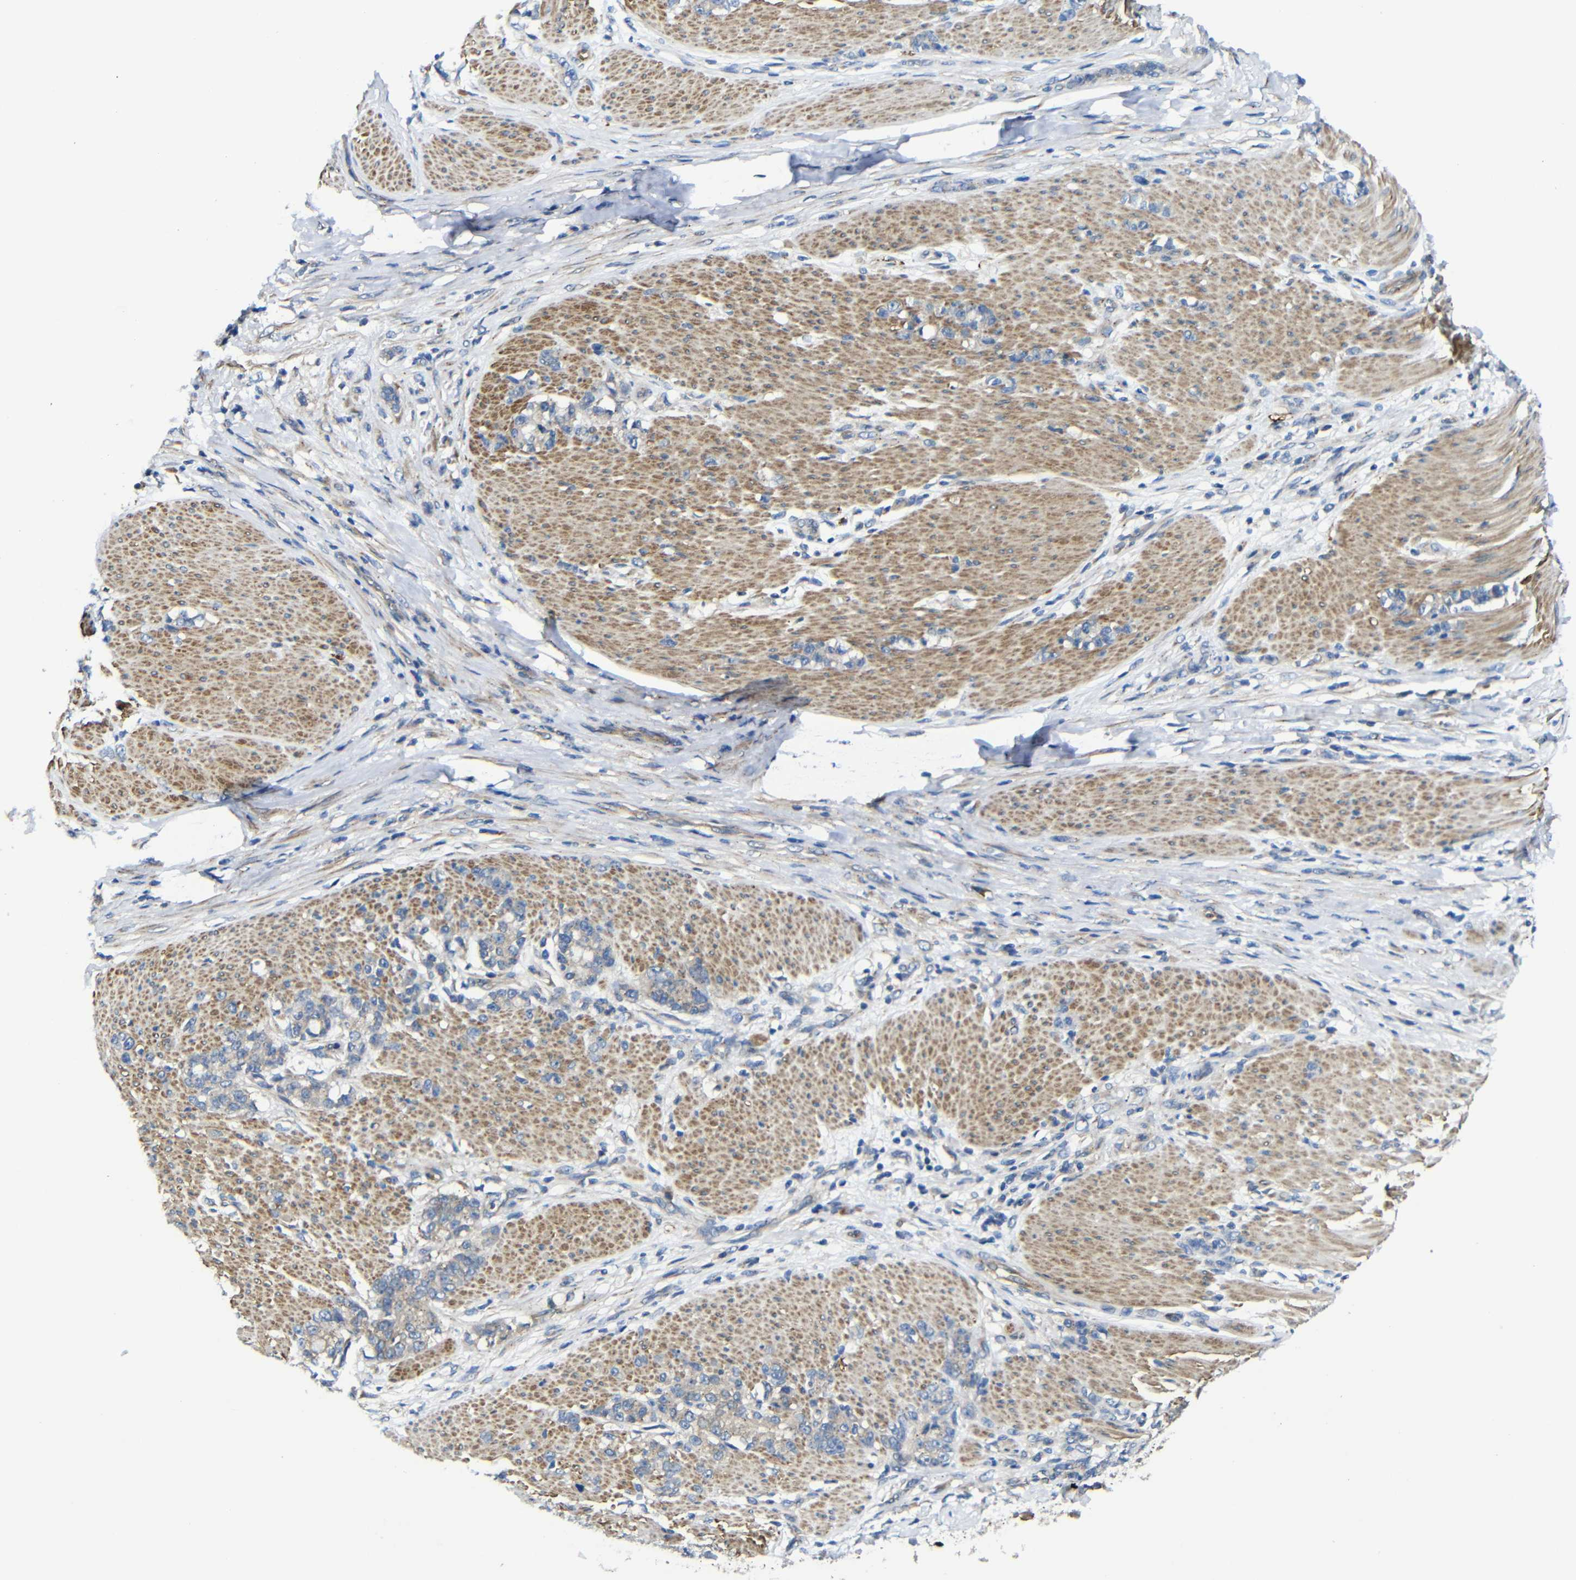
{"staining": {"intensity": "weak", "quantity": ">75%", "location": "cytoplasmic/membranous"}, "tissue": "stomach cancer", "cell_type": "Tumor cells", "image_type": "cancer", "snomed": [{"axis": "morphology", "description": "Adenocarcinoma, NOS"}, {"axis": "topography", "description": "Stomach, lower"}], "caption": "Adenocarcinoma (stomach) tissue reveals weak cytoplasmic/membranous positivity in approximately >75% of tumor cells, visualized by immunohistochemistry.", "gene": "DDRGK1", "patient": {"sex": "male", "age": 88}}